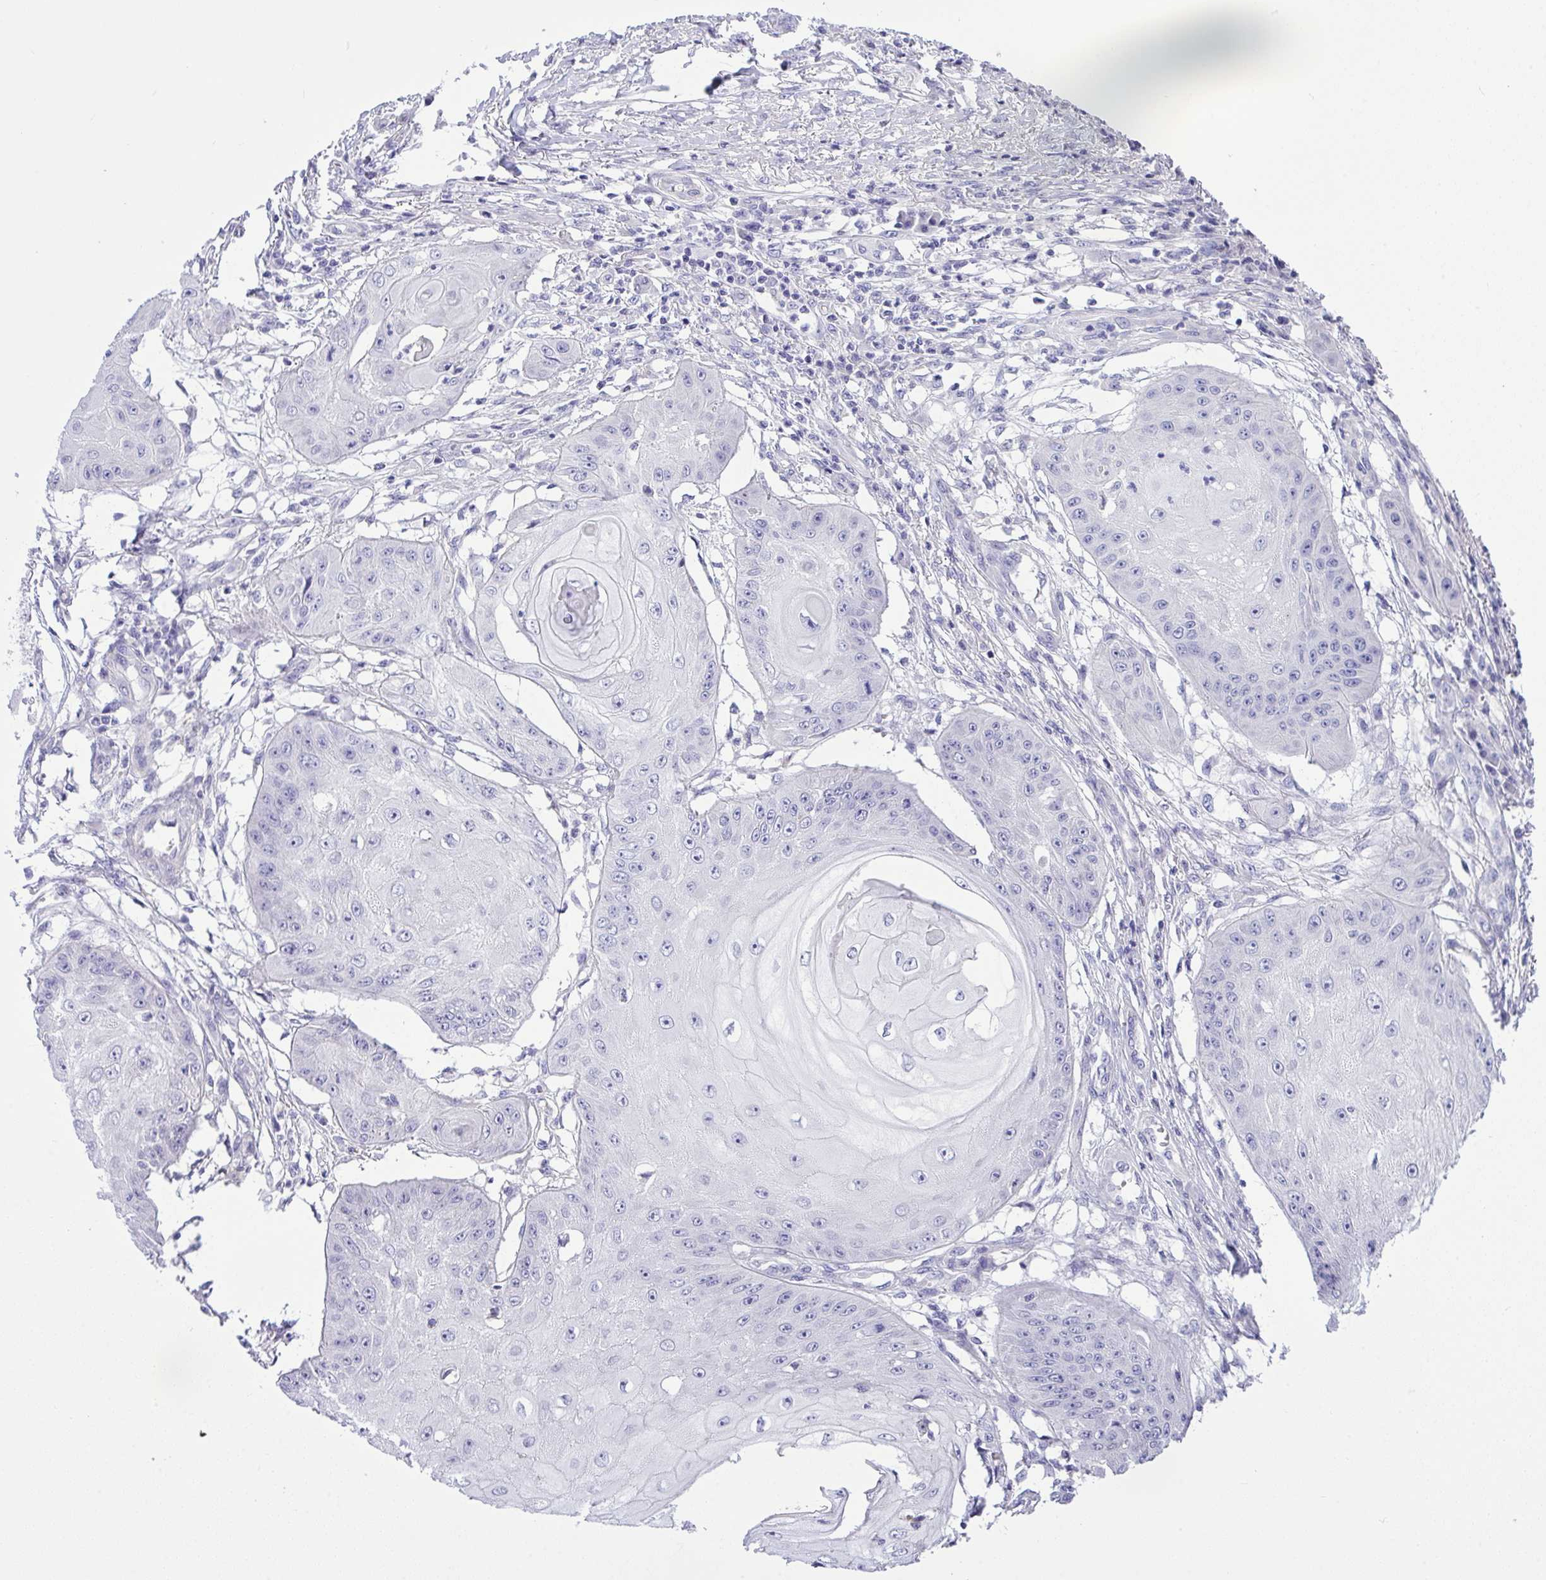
{"staining": {"intensity": "negative", "quantity": "none", "location": "none"}, "tissue": "skin cancer", "cell_type": "Tumor cells", "image_type": "cancer", "snomed": [{"axis": "morphology", "description": "Squamous cell carcinoma, NOS"}, {"axis": "topography", "description": "Skin"}], "caption": "The histopathology image exhibits no significant staining in tumor cells of skin cancer (squamous cell carcinoma). (Immunohistochemistry, brightfield microscopy, high magnification).", "gene": "WDR97", "patient": {"sex": "male", "age": 70}}